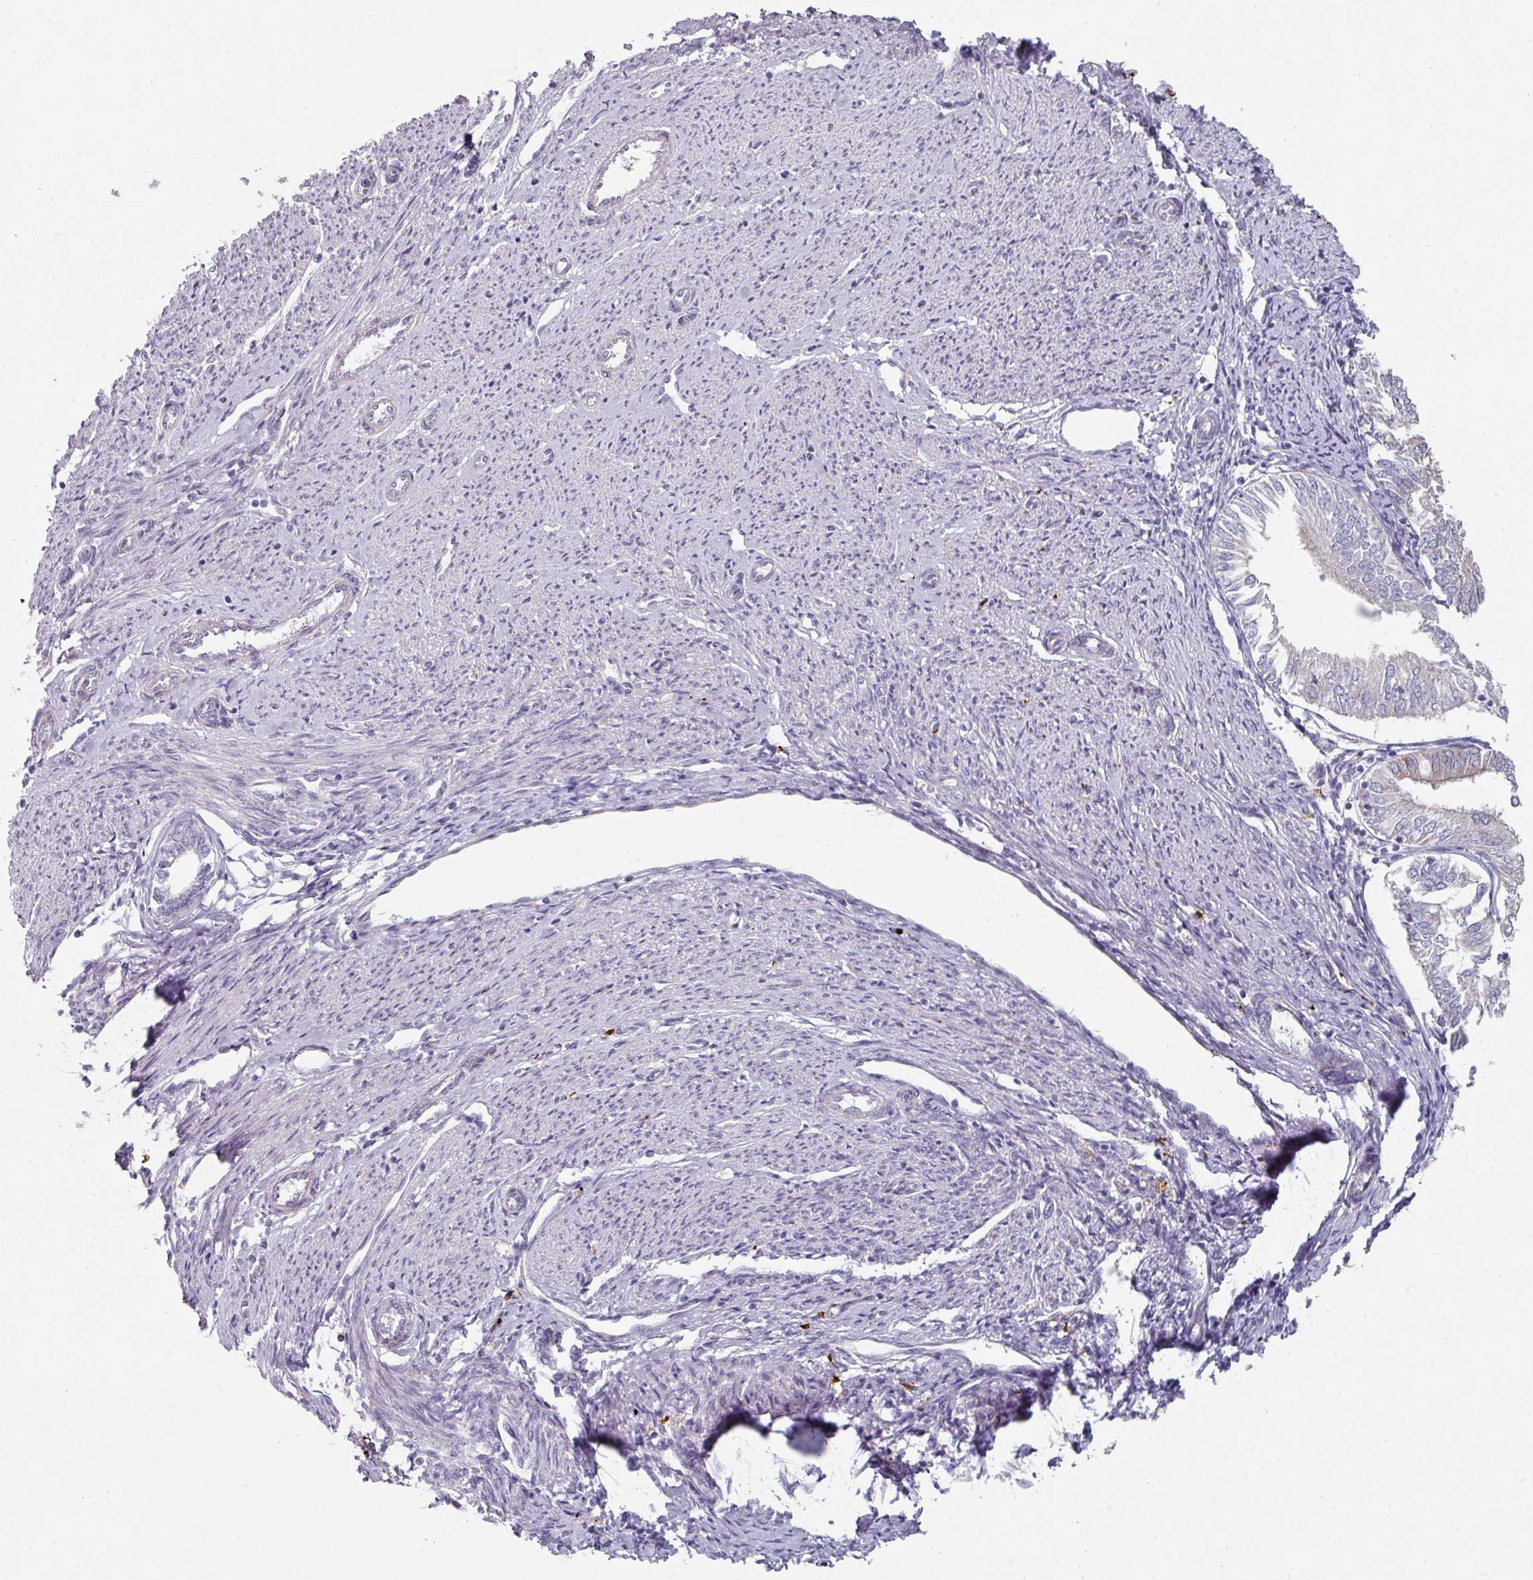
{"staining": {"intensity": "negative", "quantity": "none", "location": "none"}, "tissue": "endometrial cancer", "cell_type": "Tumor cells", "image_type": "cancer", "snomed": [{"axis": "morphology", "description": "Adenocarcinoma, NOS"}, {"axis": "topography", "description": "Endometrium"}], "caption": "DAB (3,3'-diaminobenzidine) immunohistochemical staining of human adenocarcinoma (endometrial) shows no significant expression in tumor cells.", "gene": "WSB2", "patient": {"sex": "female", "age": 58}}